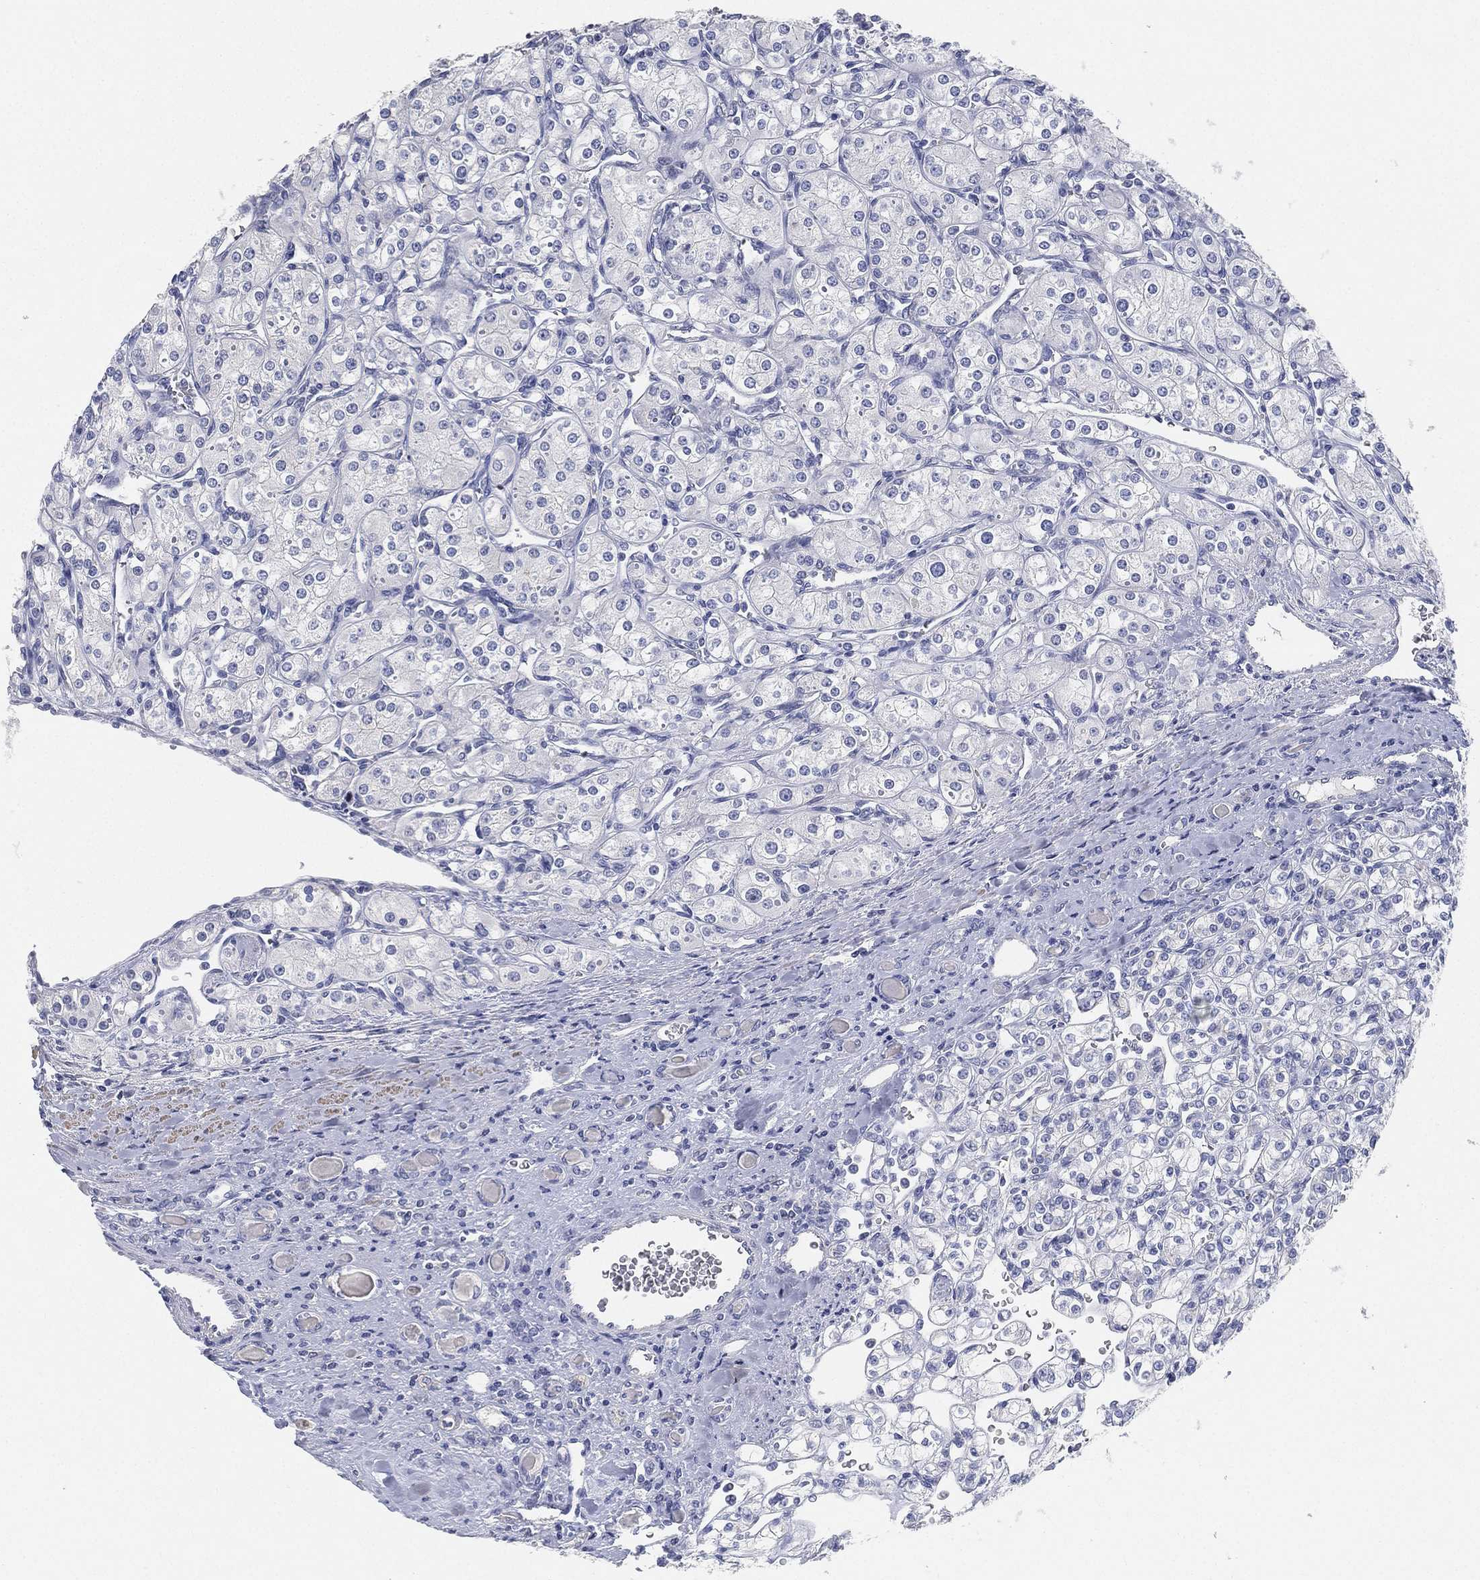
{"staining": {"intensity": "negative", "quantity": "none", "location": "none"}, "tissue": "renal cancer", "cell_type": "Tumor cells", "image_type": "cancer", "snomed": [{"axis": "morphology", "description": "Adenocarcinoma, NOS"}, {"axis": "topography", "description": "Kidney"}], "caption": "An immunohistochemistry (IHC) image of adenocarcinoma (renal) is shown. There is no staining in tumor cells of adenocarcinoma (renal).", "gene": "FAM187B", "patient": {"sex": "male", "age": 77}}